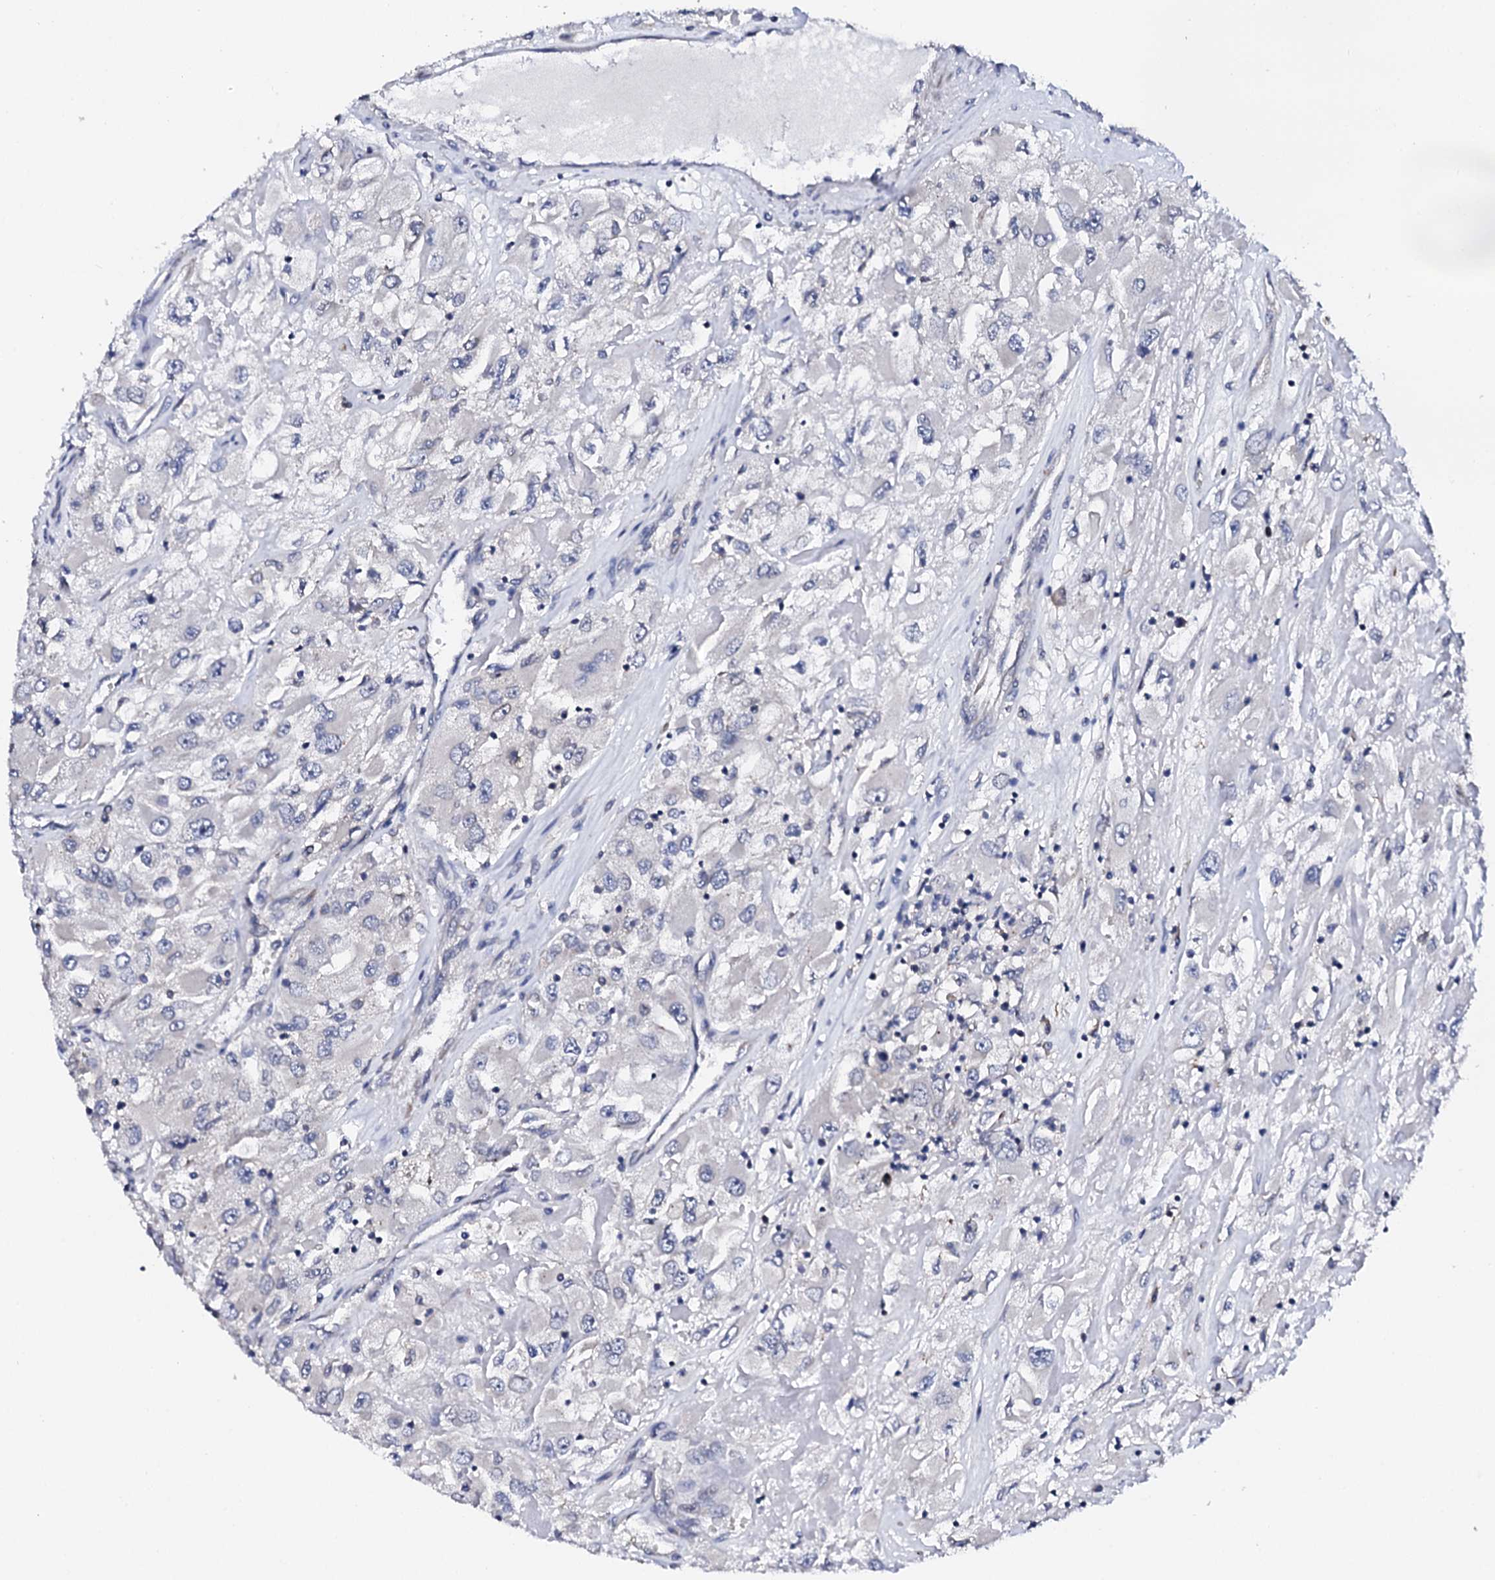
{"staining": {"intensity": "negative", "quantity": "none", "location": "none"}, "tissue": "renal cancer", "cell_type": "Tumor cells", "image_type": "cancer", "snomed": [{"axis": "morphology", "description": "Adenocarcinoma, NOS"}, {"axis": "topography", "description": "Kidney"}], "caption": "Immunohistochemical staining of human renal adenocarcinoma shows no significant expression in tumor cells.", "gene": "NUP58", "patient": {"sex": "female", "age": 52}}